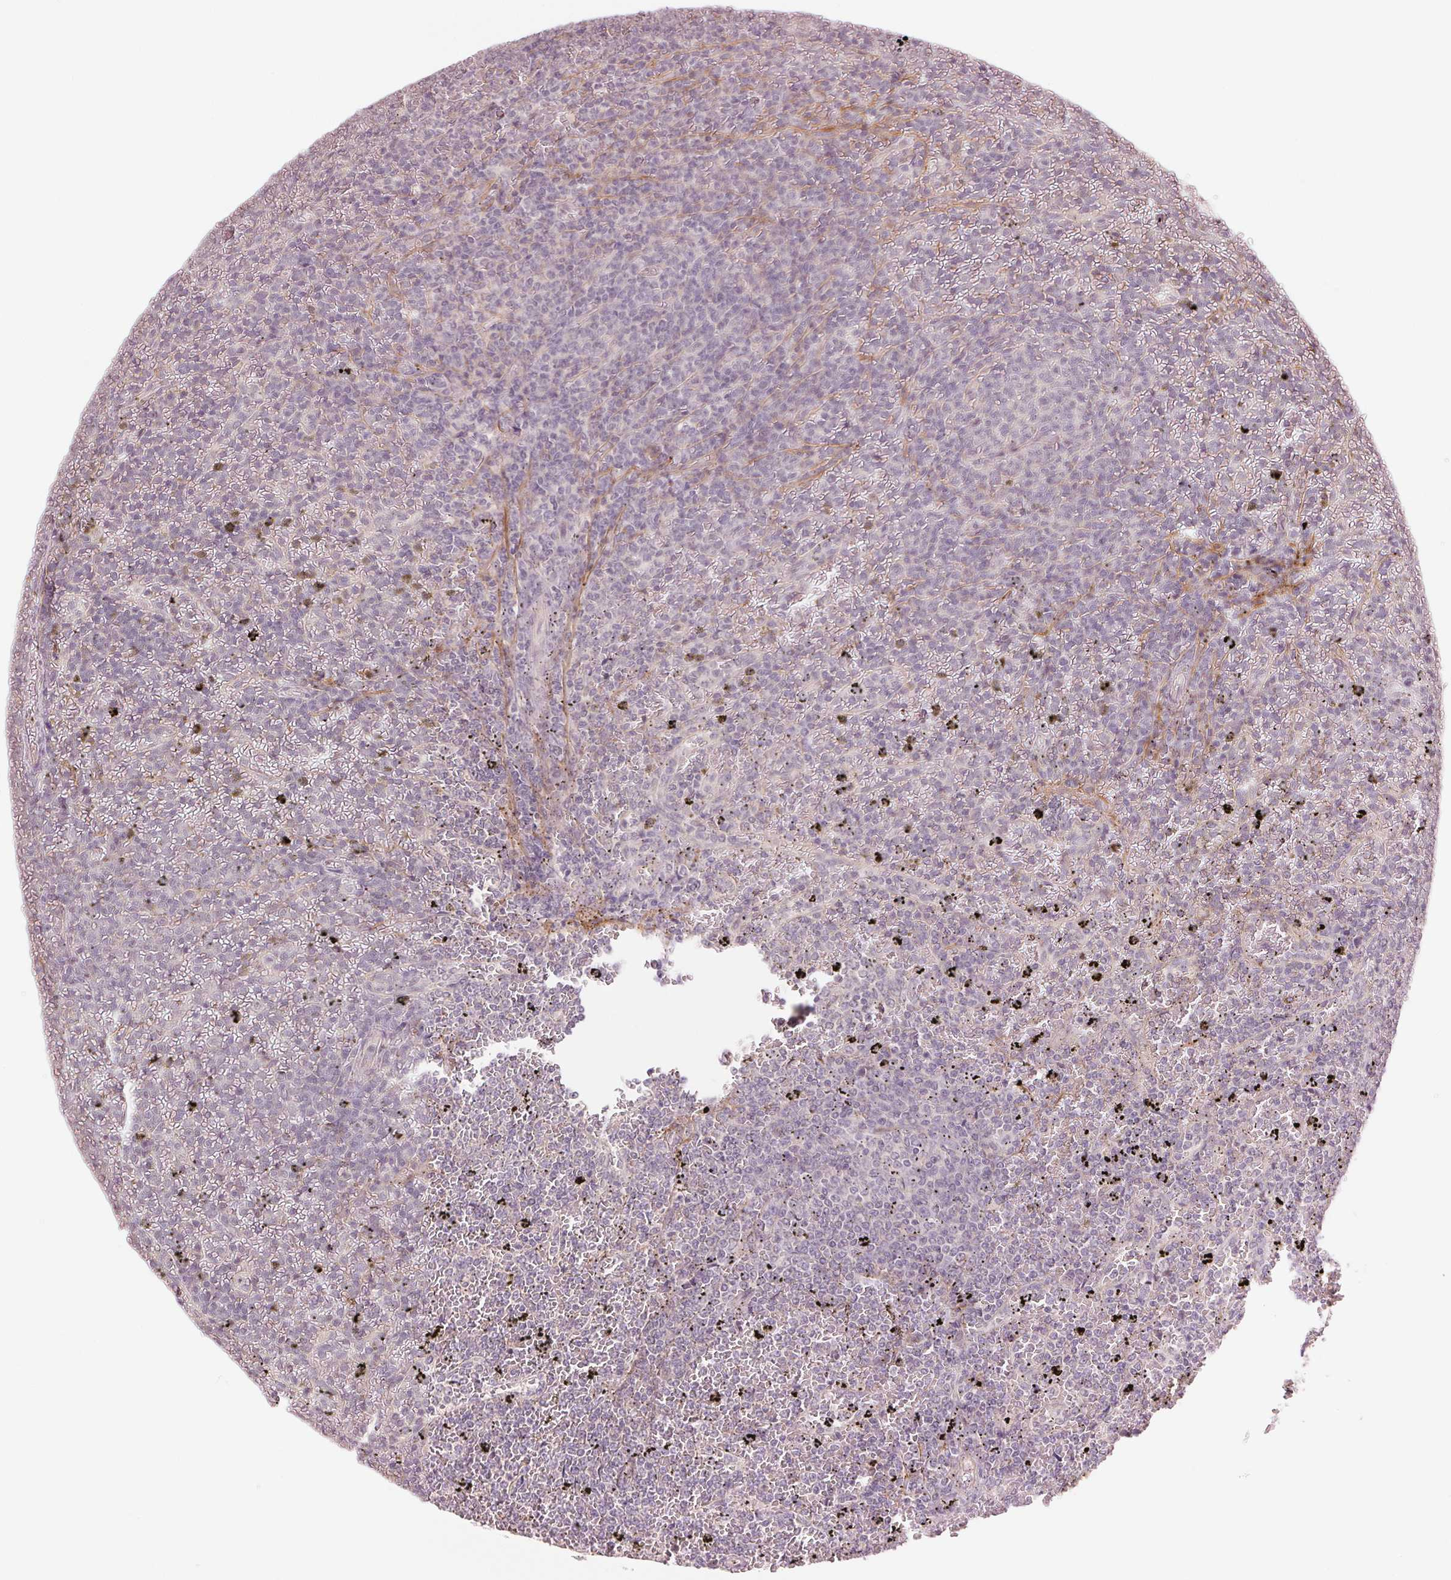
{"staining": {"intensity": "negative", "quantity": "none", "location": "none"}, "tissue": "lymphoma", "cell_type": "Tumor cells", "image_type": "cancer", "snomed": [{"axis": "morphology", "description": "Malignant lymphoma, non-Hodgkin's type, Low grade"}, {"axis": "topography", "description": "Spleen"}], "caption": "An immunohistochemistry (IHC) micrograph of low-grade malignant lymphoma, non-Hodgkin's type is shown. There is no staining in tumor cells of low-grade malignant lymphoma, non-Hodgkin's type. The staining was performed using DAB to visualize the protein expression in brown, while the nuclei were stained in blue with hematoxylin (Magnification: 20x).", "gene": "PPIA", "patient": {"sex": "female", "age": 77}}